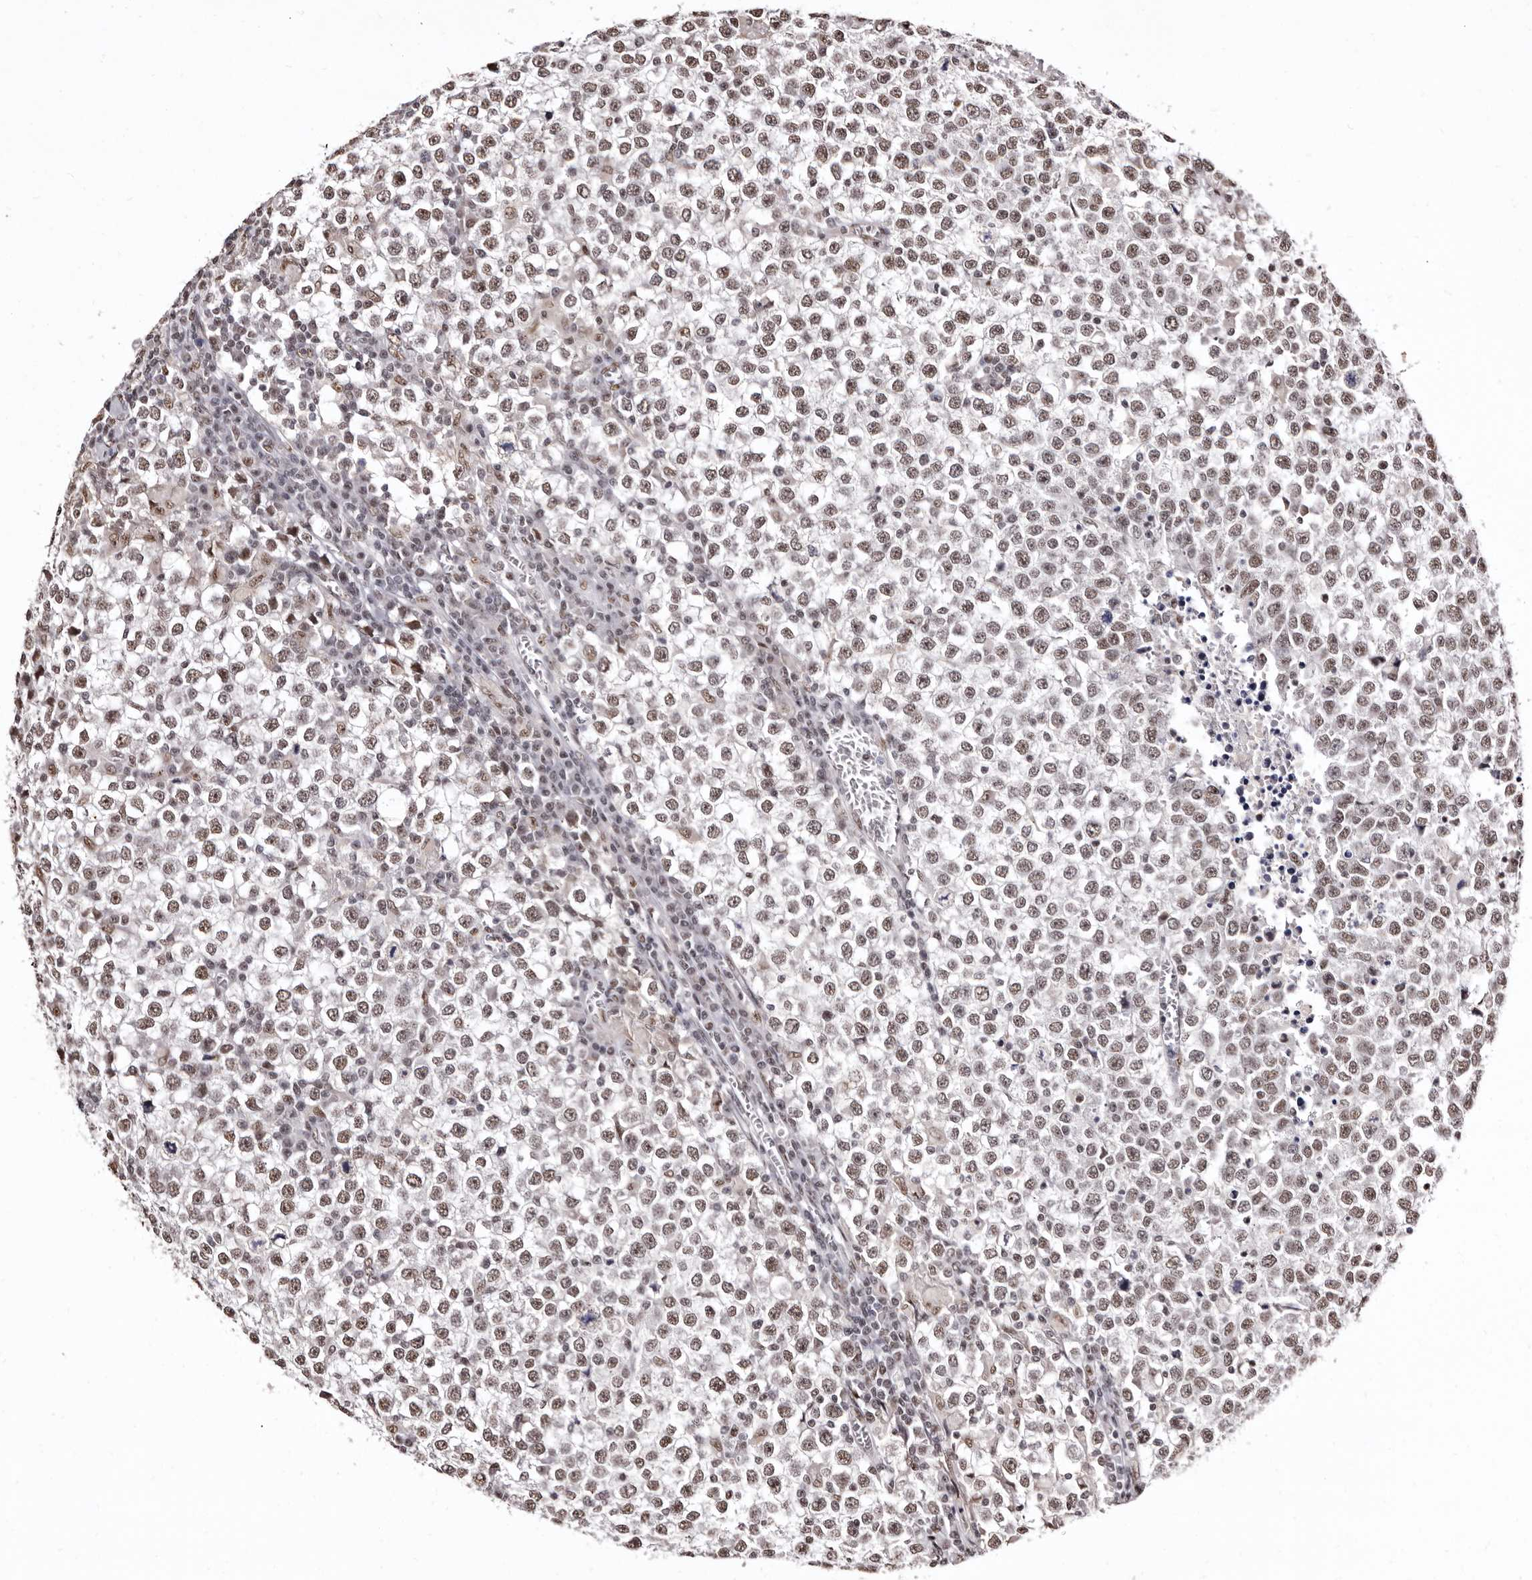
{"staining": {"intensity": "moderate", "quantity": ">75%", "location": "nuclear"}, "tissue": "testis cancer", "cell_type": "Tumor cells", "image_type": "cancer", "snomed": [{"axis": "morphology", "description": "Seminoma, NOS"}, {"axis": "topography", "description": "Testis"}], "caption": "Immunohistochemical staining of testis cancer shows moderate nuclear protein positivity in about >75% of tumor cells. (DAB IHC with brightfield microscopy, high magnification).", "gene": "ANAPC11", "patient": {"sex": "male", "age": 65}}